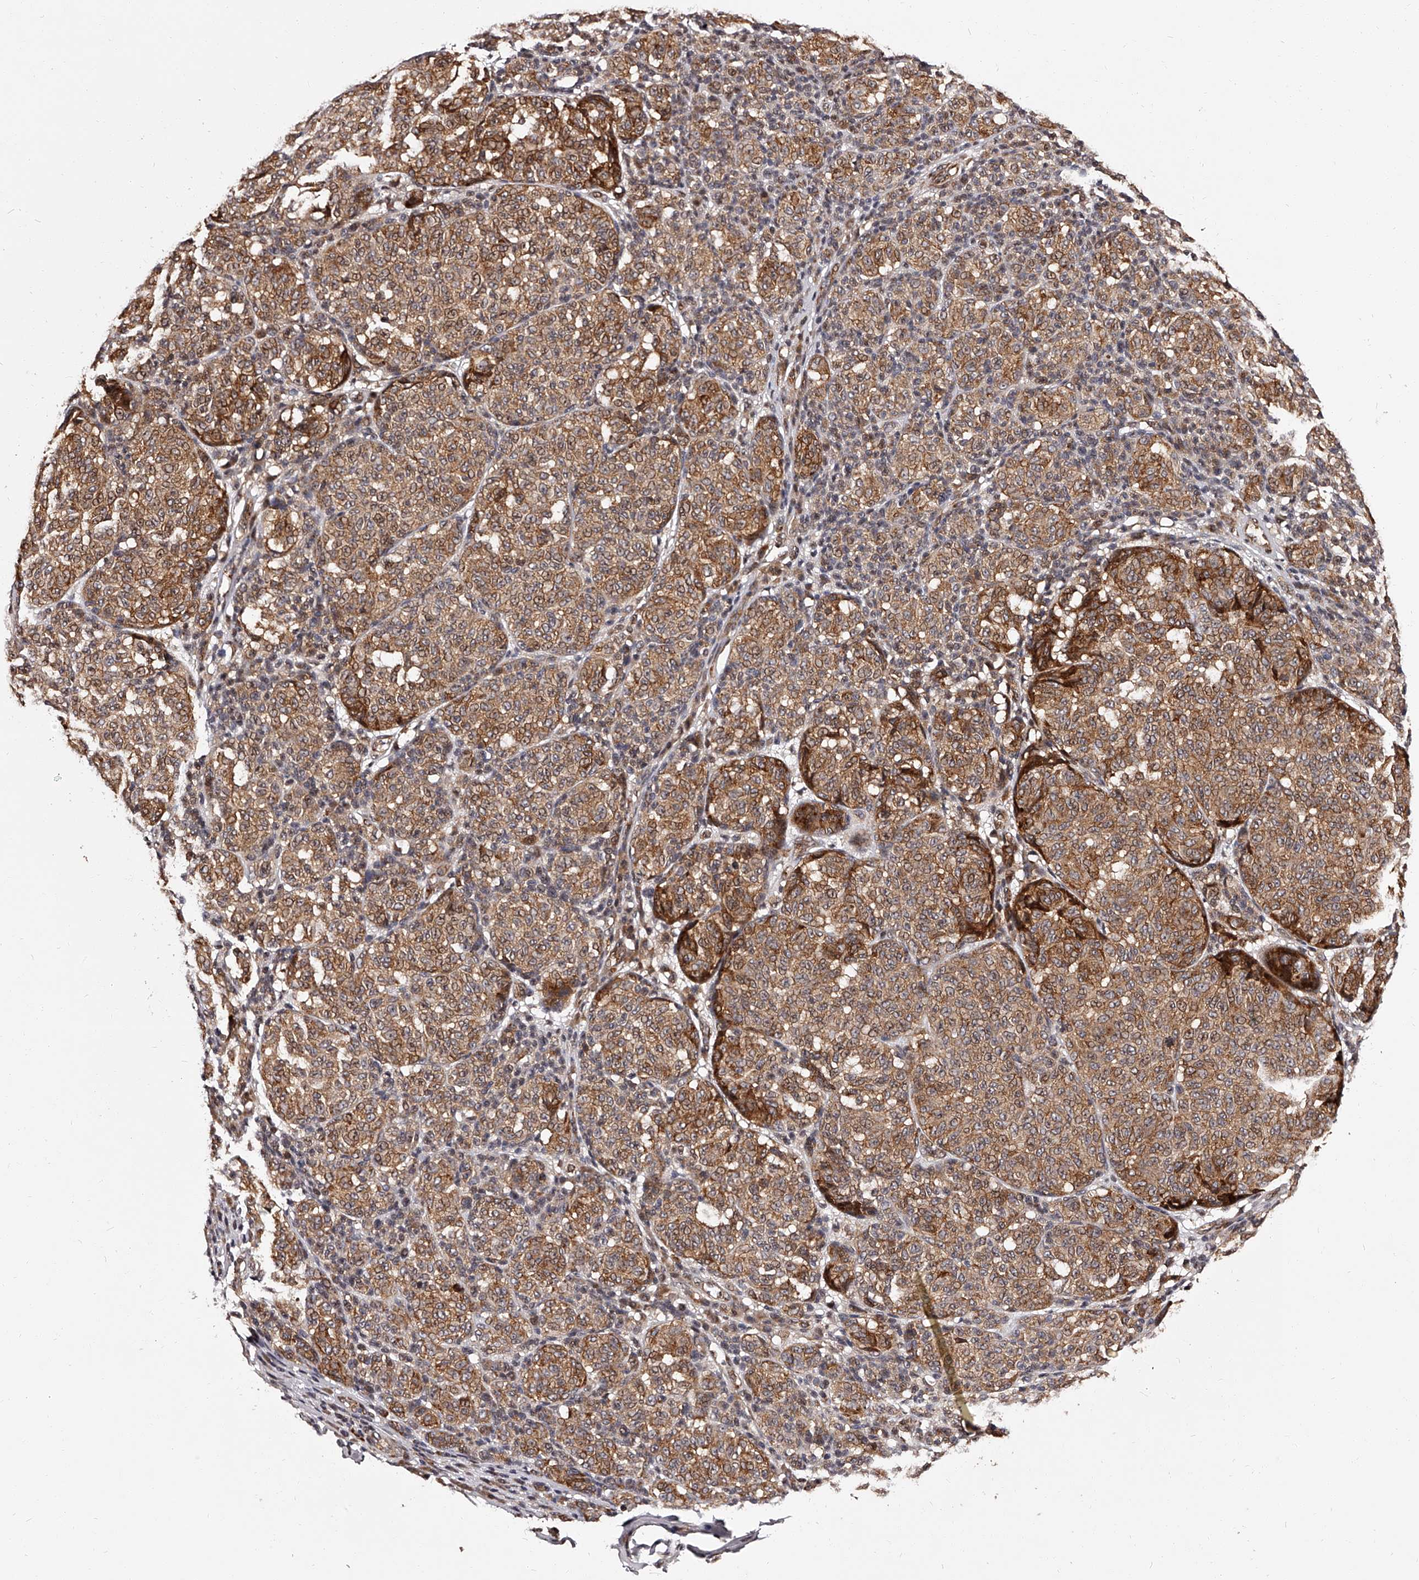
{"staining": {"intensity": "moderate", "quantity": ">75%", "location": "cytoplasmic/membranous"}, "tissue": "melanoma", "cell_type": "Tumor cells", "image_type": "cancer", "snomed": [{"axis": "morphology", "description": "Malignant melanoma, NOS"}, {"axis": "topography", "description": "Skin"}], "caption": "Malignant melanoma tissue displays moderate cytoplasmic/membranous staining in approximately >75% of tumor cells, visualized by immunohistochemistry.", "gene": "RSC1A1", "patient": {"sex": "male", "age": 59}}